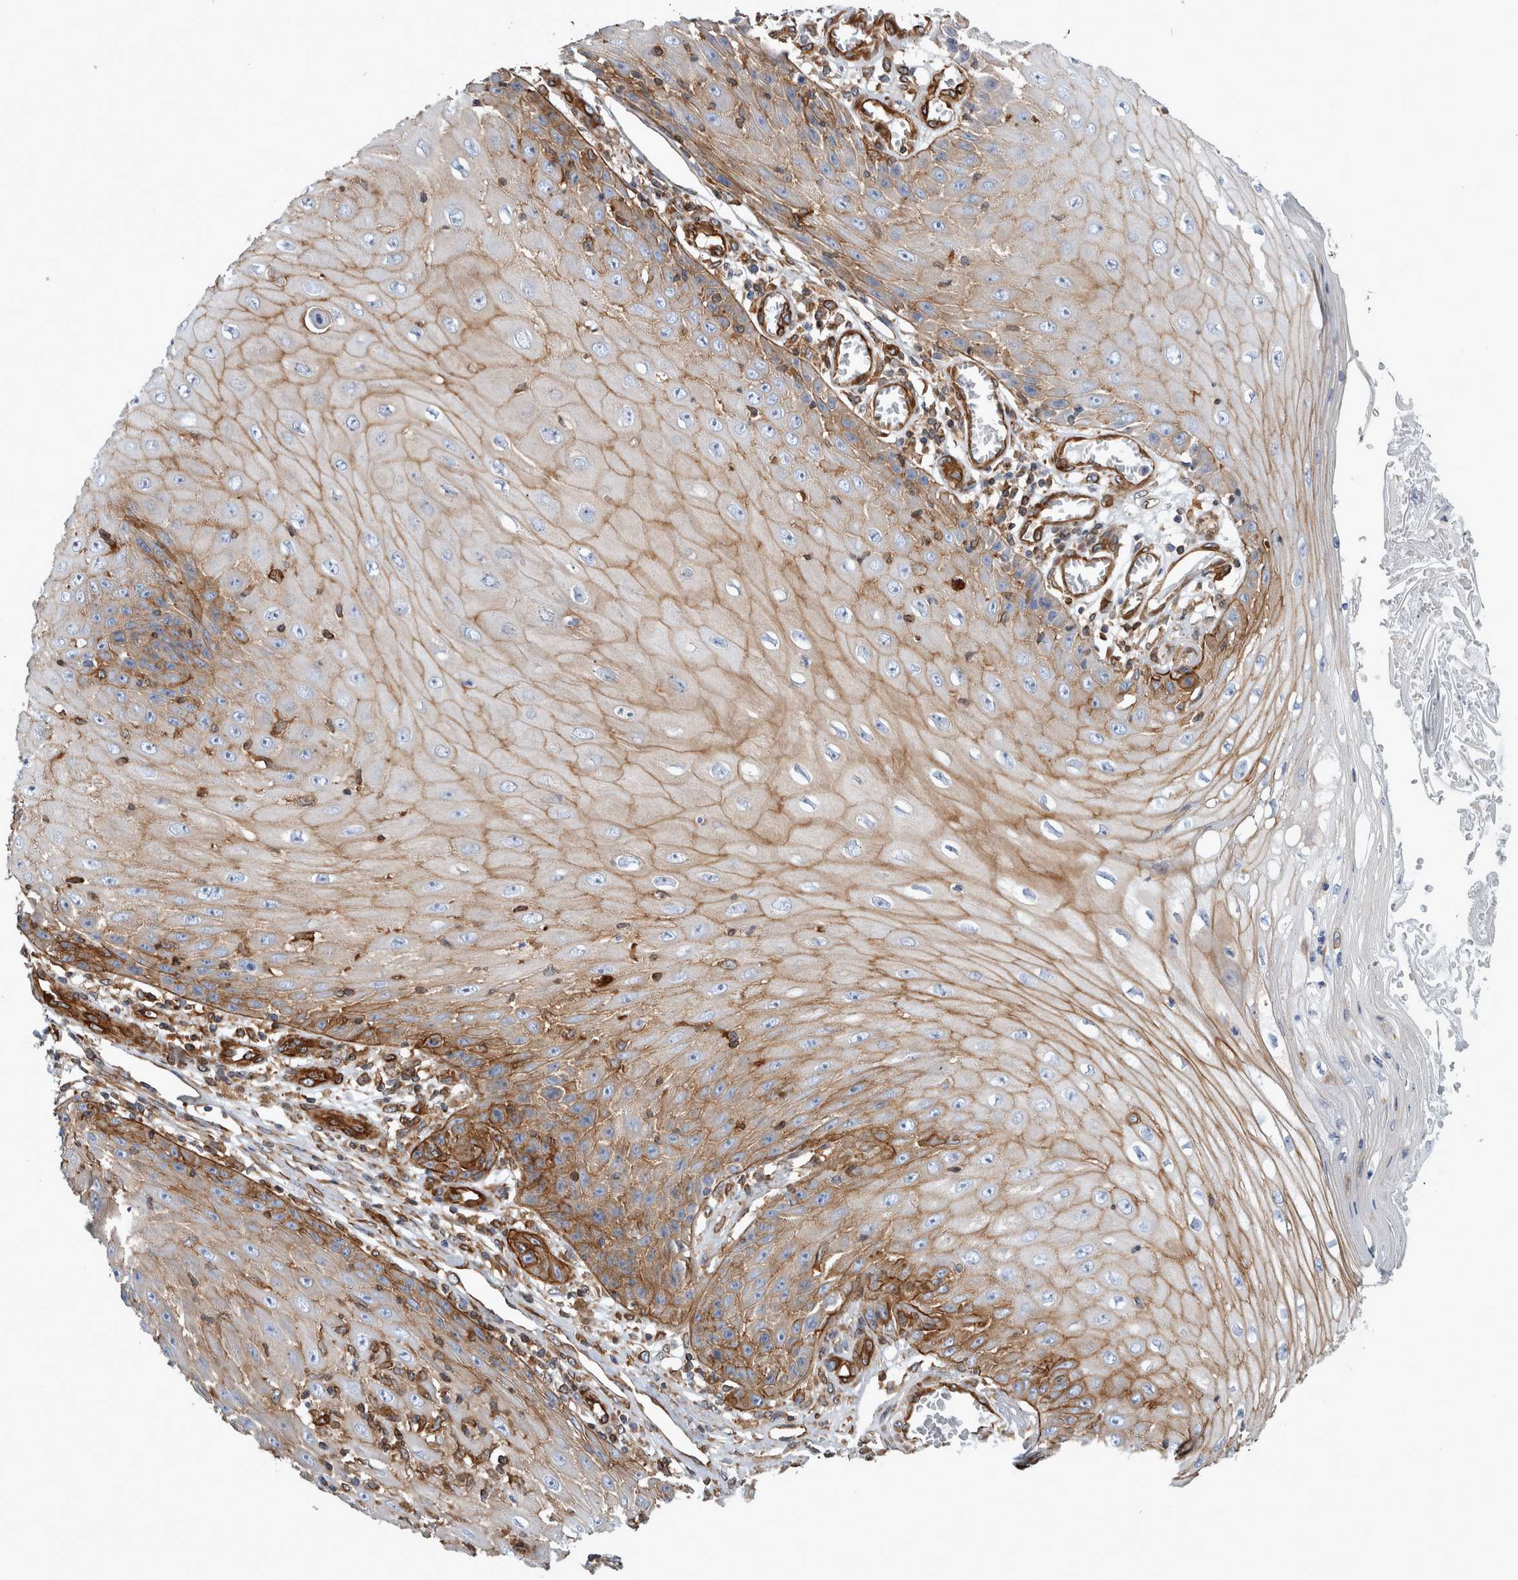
{"staining": {"intensity": "moderate", "quantity": ">75%", "location": "cytoplasmic/membranous"}, "tissue": "skin cancer", "cell_type": "Tumor cells", "image_type": "cancer", "snomed": [{"axis": "morphology", "description": "Squamous cell carcinoma, NOS"}, {"axis": "topography", "description": "Skin"}], "caption": "An image of squamous cell carcinoma (skin) stained for a protein displays moderate cytoplasmic/membranous brown staining in tumor cells.", "gene": "PLEC", "patient": {"sex": "female", "age": 73}}